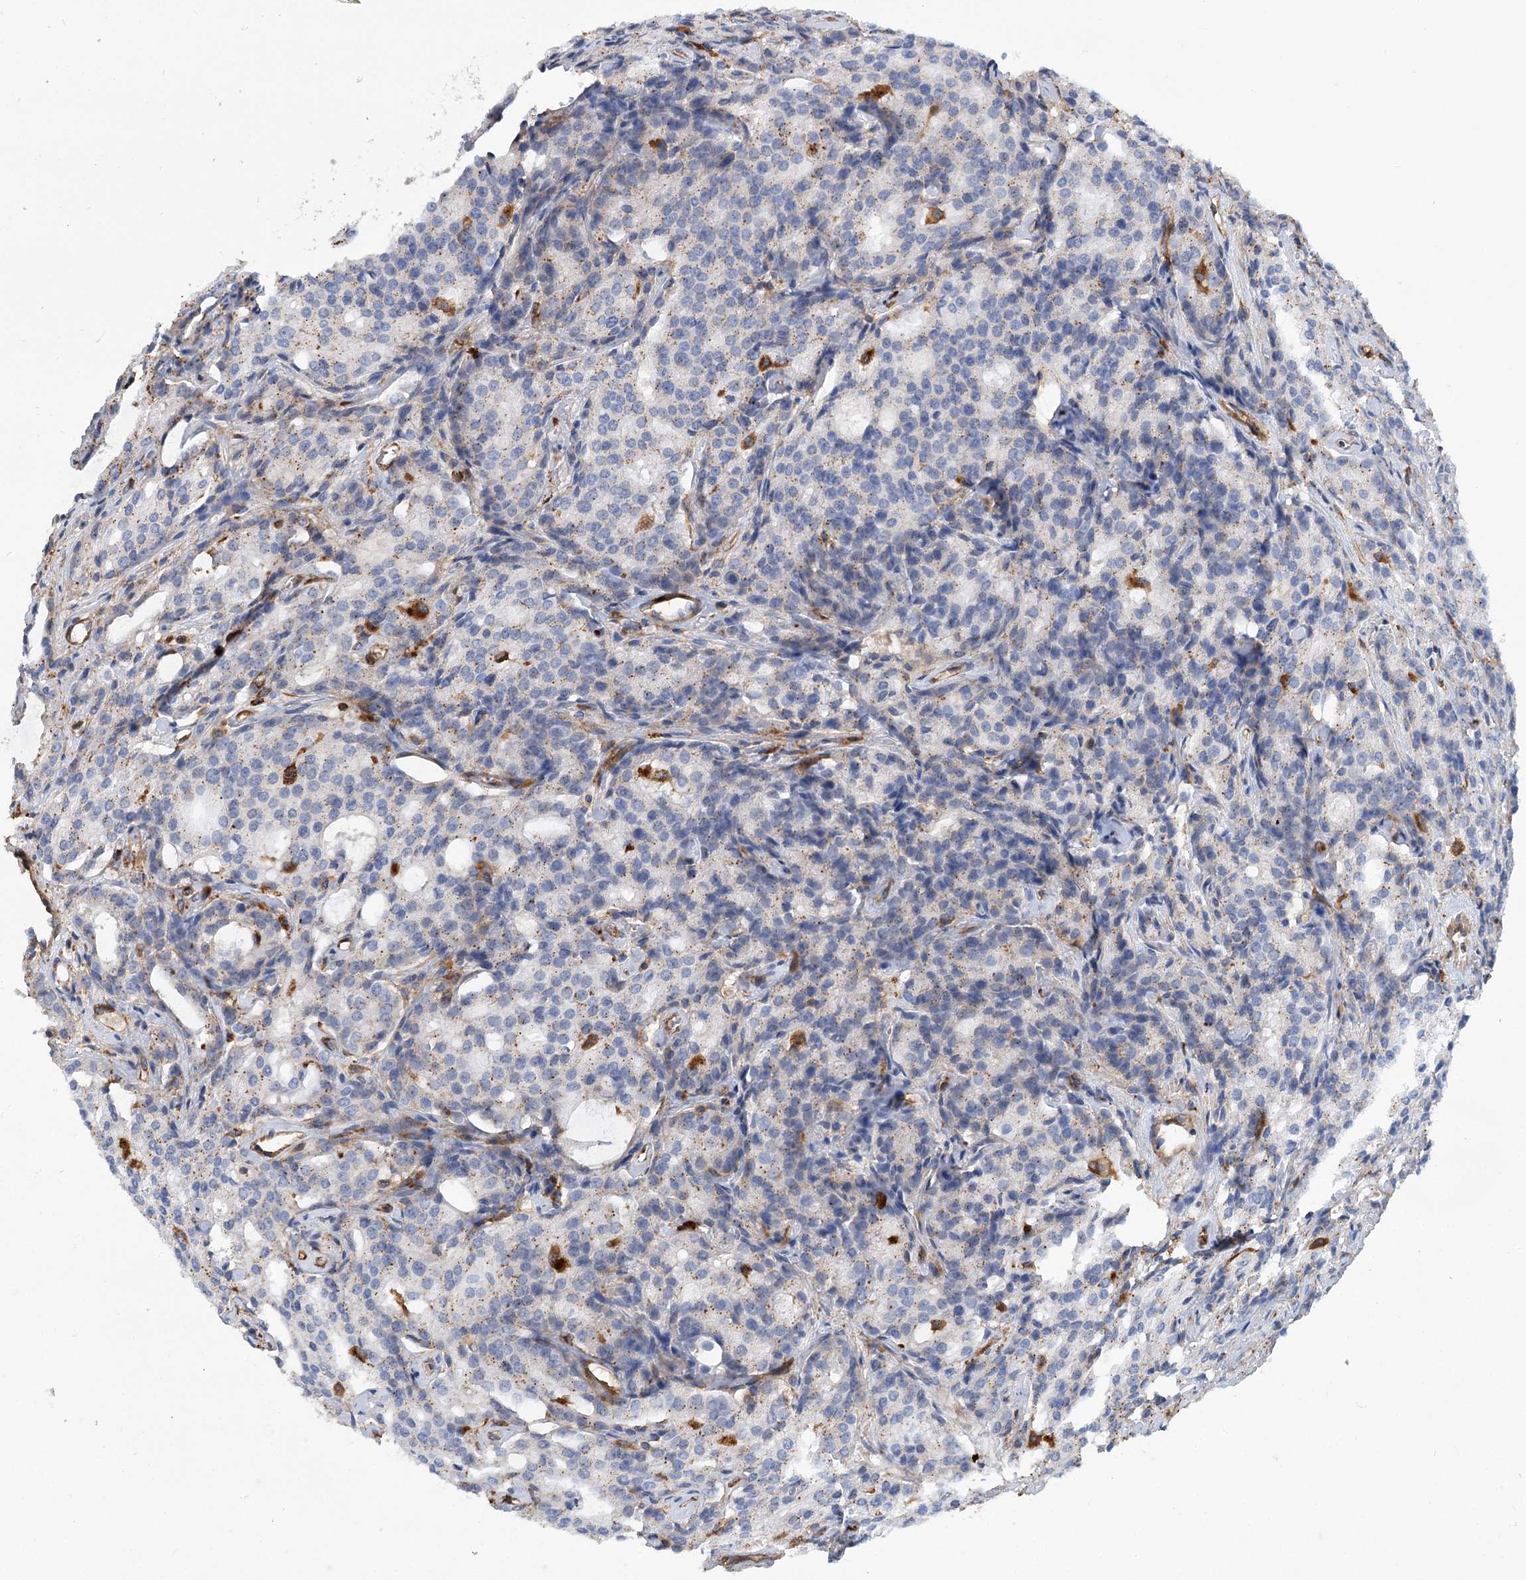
{"staining": {"intensity": "weak", "quantity": "<25%", "location": "cytoplasmic/membranous"}, "tissue": "prostate cancer", "cell_type": "Tumor cells", "image_type": "cancer", "snomed": [{"axis": "morphology", "description": "Adenocarcinoma, High grade"}, {"axis": "topography", "description": "Prostate"}], "caption": "IHC photomicrograph of human prostate cancer (high-grade adenocarcinoma) stained for a protein (brown), which reveals no positivity in tumor cells.", "gene": "GUSB", "patient": {"sex": "male", "age": 72}}